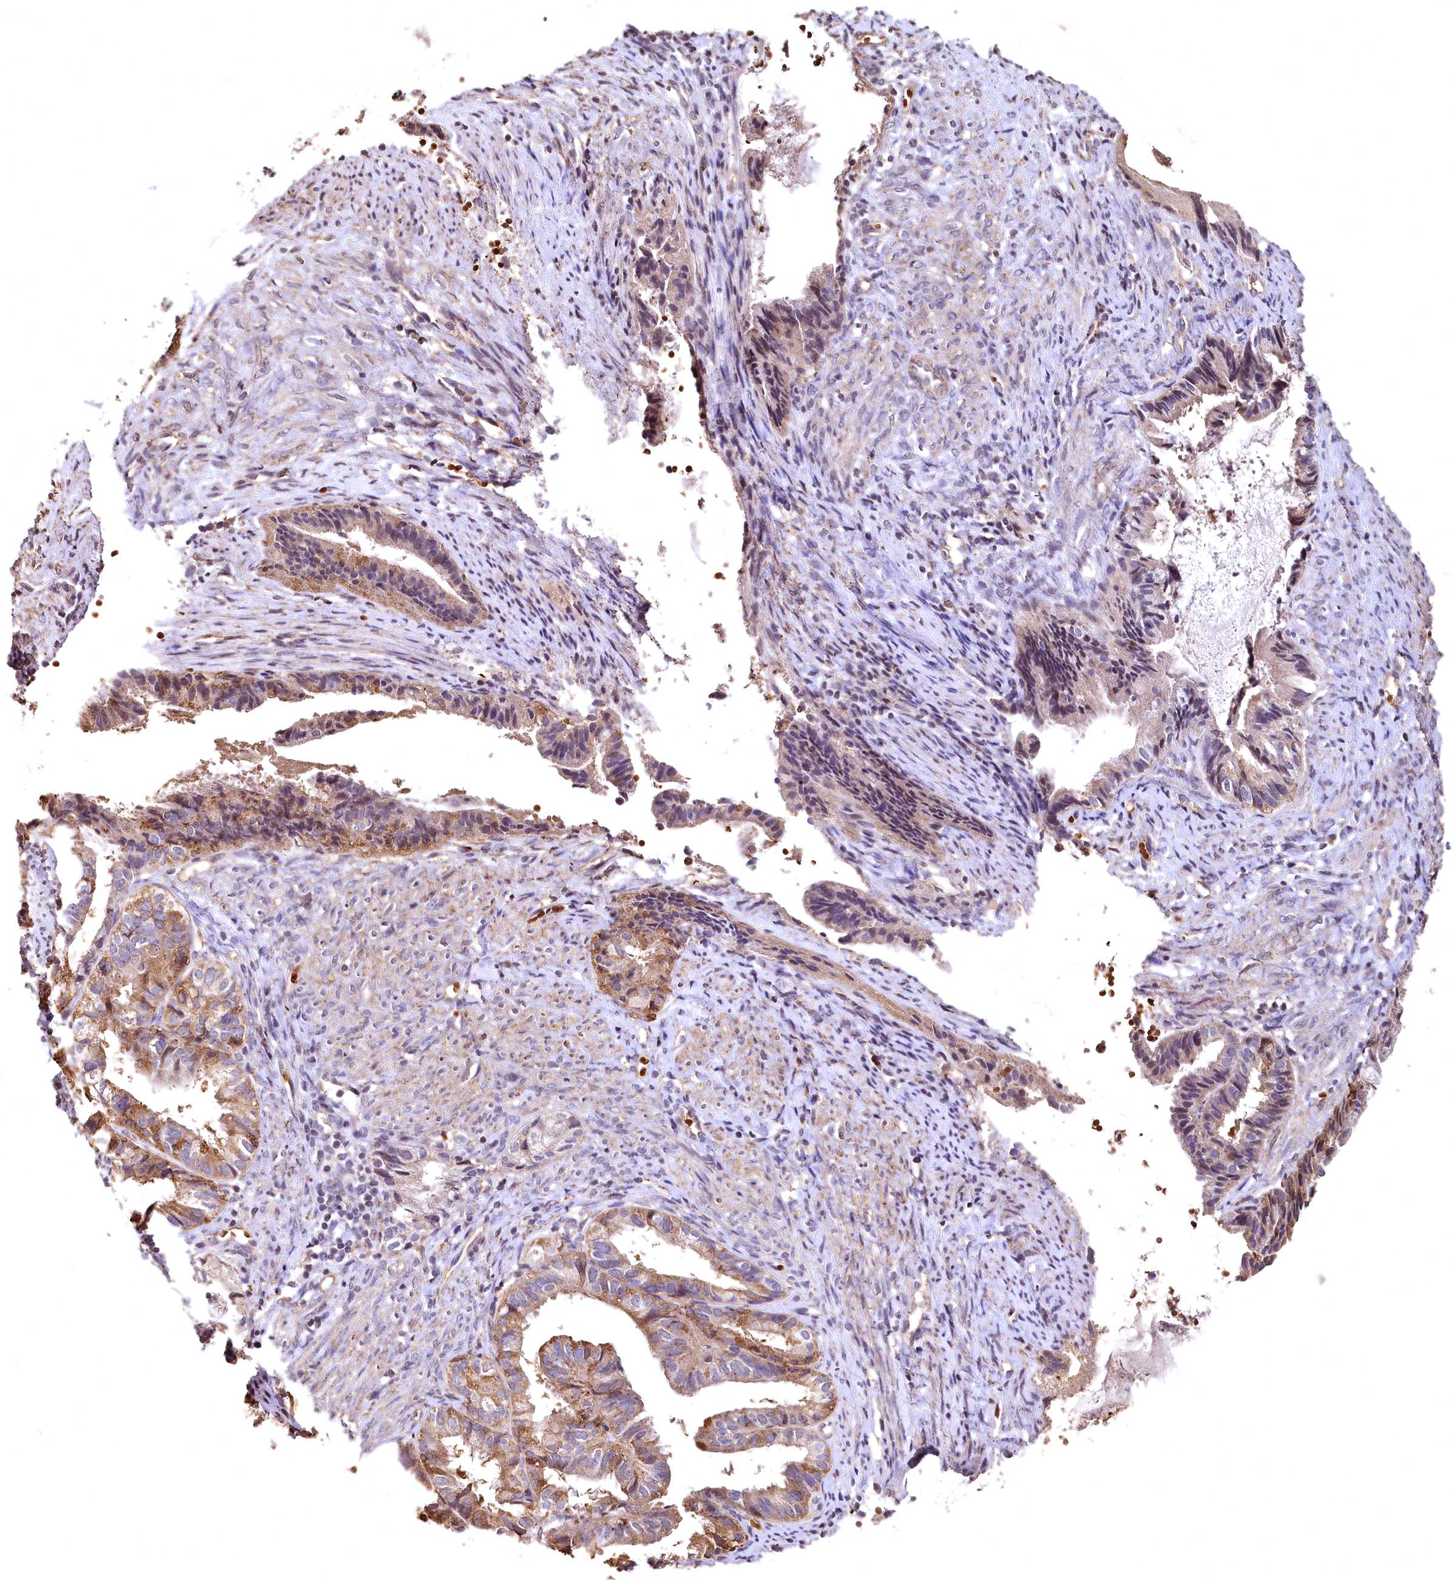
{"staining": {"intensity": "weak", "quantity": "25%-75%", "location": "cytoplasmic/membranous"}, "tissue": "endometrial cancer", "cell_type": "Tumor cells", "image_type": "cancer", "snomed": [{"axis": "morphology", "description": "Adenocarcinoma, NOS"}, {"axis": "topography", "description": "Endometrium"}], "caption": "IHC histopathology image of adenocarcinoma (endometrial) stained for a protein (brown), which shows low levels of weak cytoplasmic/membranous positivity in approximately 25%-75% of tumor cells.", "gene": "SPTA1", "patient": {"sex": "female", "age": 86}}